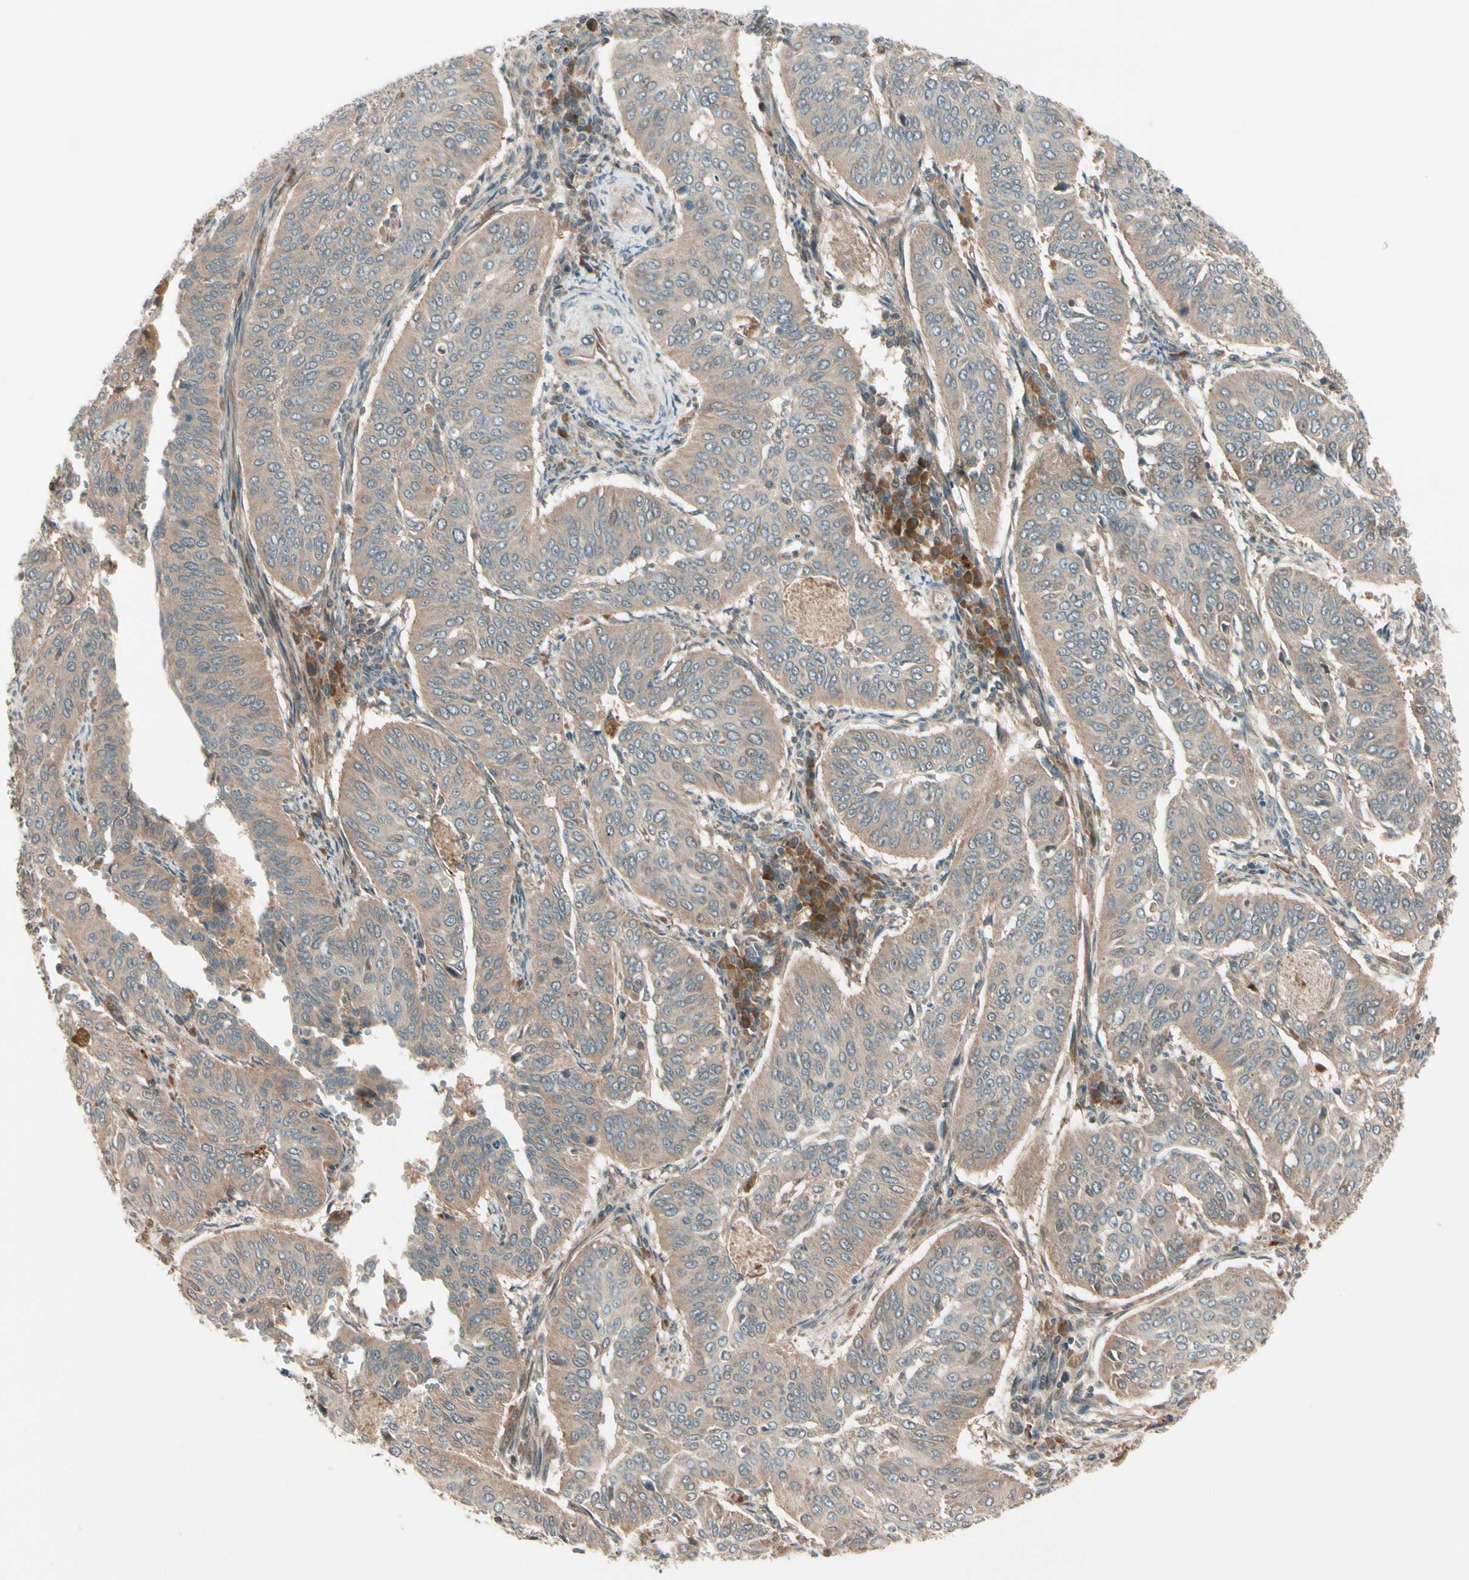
{"staining": {"intensity": "weak", "quantity": ">75%", "location": "cytoplasmic/membranous"}, "tissue": "cervical cancer", "cell_type": "Tumor cells", "image_type": "cancer", "snomed": [{"axis": "morphology", "description": "Normal tissue, NOS"}, {"axis": "morphology", "description": "Squamous cell carcinoma, NOS"}, {"axis": "topography", "description": "Cervix"}], "caption": "Human squamous cell carcinoma (cervical) stained with a protein marker exhibits weak staining in tumor cells.", "gene": "ACVR1C", "patient": {"sex": "female", "age": 39}}